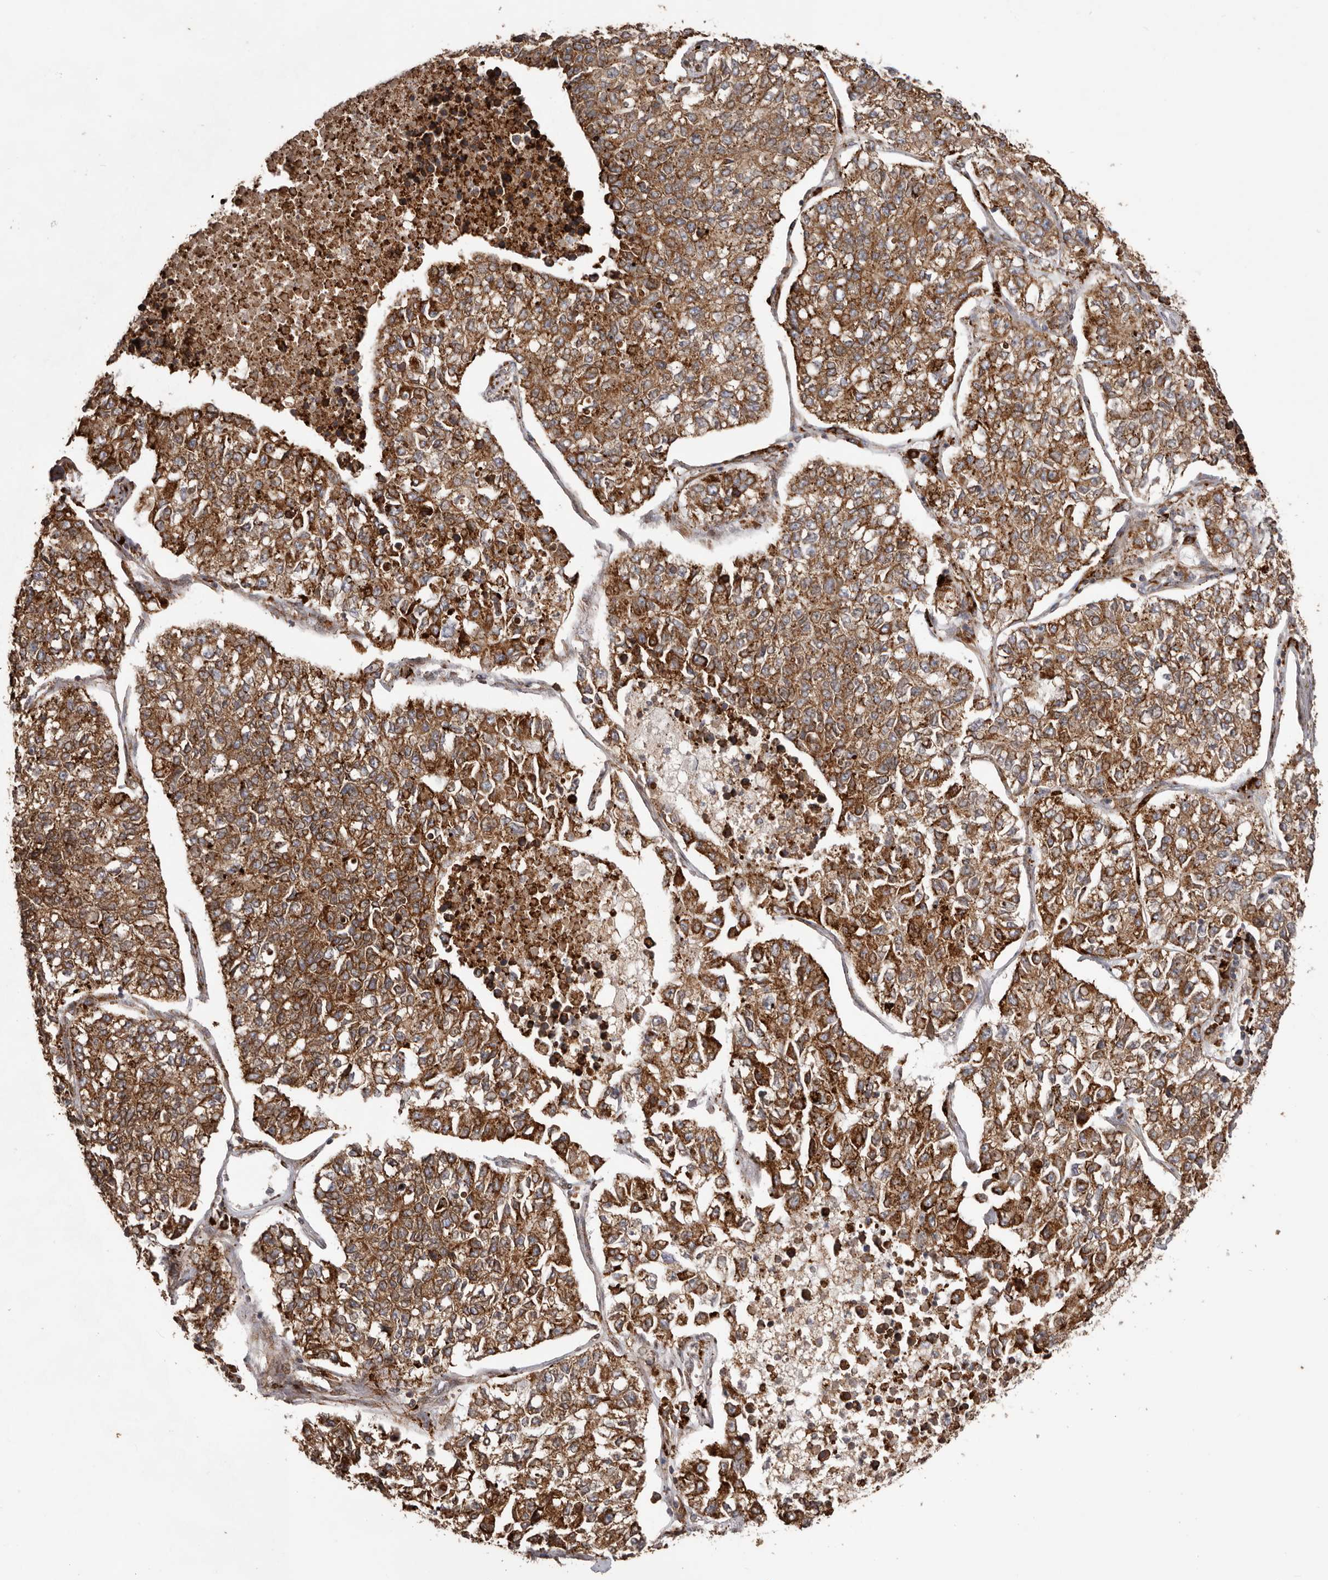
{"staining": {"intensity": "strong", "quantity": ">75%", "location": "cytoplasmic/membranous"}, "tissue": "lung cancer", "cell_type": "Tumor cells", "image_type": "cancer", "snomed": [{"axis": "morphology", "description": "Adenocarcinoma, NOS"}, {"axis": "topography", "description": "Lung"}], "caption": "Immunohistochemistry micrograph of neoplastic tissue: lung adenocarcinoma stained using immunohistochemistry (IHC) exhibits high levels of strong protein expression localized specifically in the cytoplasmic/membranous of tumor cells, appearing as a cytoplasmic/membranous brown color.", "gene": "NUP43", "patient": {"sex": "male", "age": 49}}